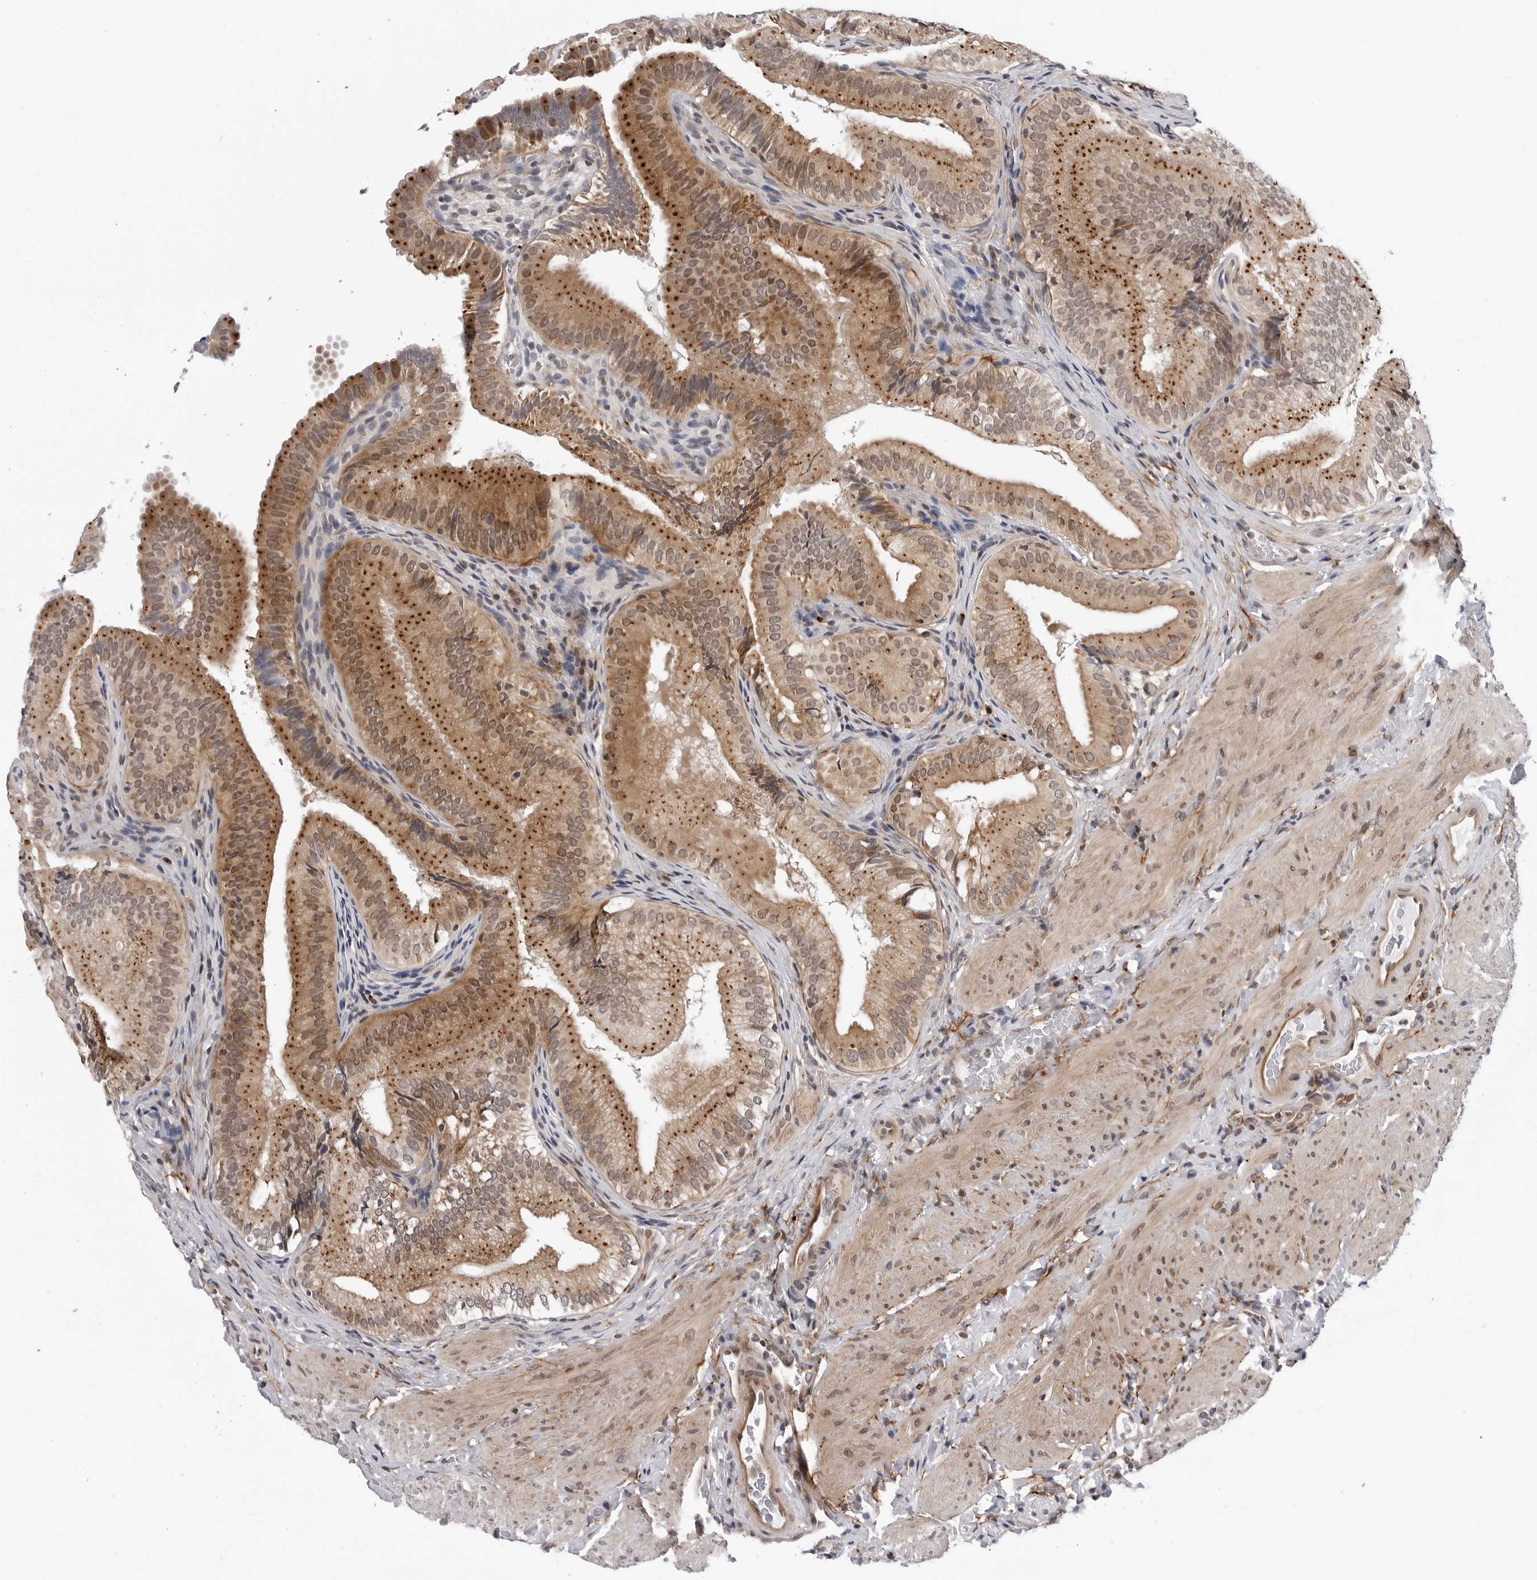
{"staining": {"intensity": "moderate", "quantity": ">75%", "location": "cytoplasmic/membranous,nuclear"}, "tissue": "gallbladder", "cell_type": "Glandular cells", "image_type": "normal", "snomed": [{"axis": "morphology", "description": "Normal tissue, NOS"}, {"axis": "topography", "description": "Gallbladder"}], "caption": "A medium amount of moderate cytoplasmic/membranous,nuclear expression is identified in about >75% of glandular cells in benign gallbladder.", "gene": "KIAA1614", "patient": {"sex": "female", "age": 30}}